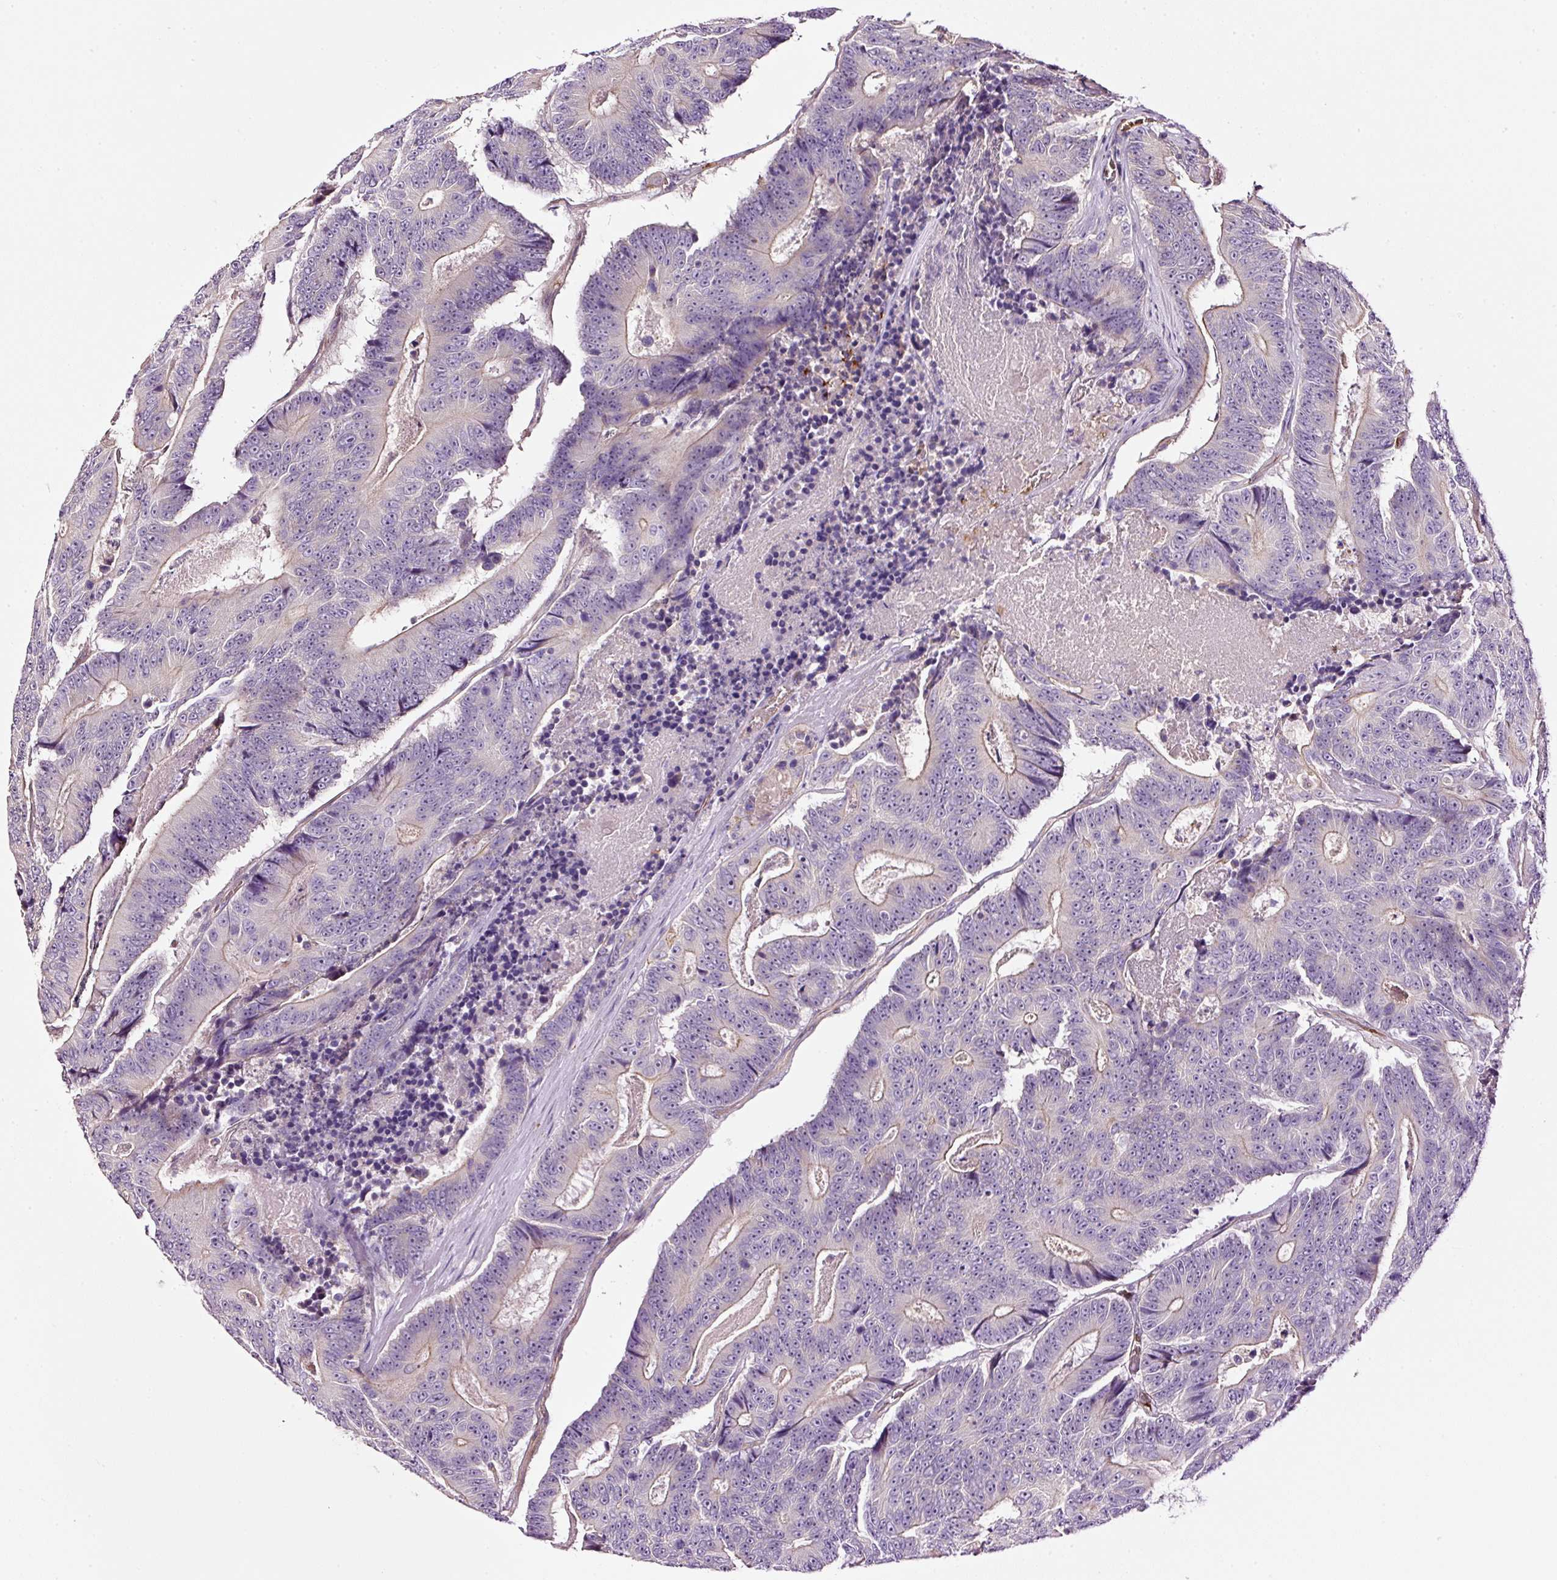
{"staining": {"intensity": "negative", "quantity": "none", "location": "none"}, "tissue": "colorectal cancer", "cell_type": "Tumor cells", "image_type": "cancer", "snomed": [{"axis": "morphology", "description": "Adenocarcinoma, NOS"}, {"axis": "topography", "description": "Colon"}], "caption": "IHC of human colorectal adenocarcinoma demonstrates no expression in tumor cells. (Immunohistochemistry, brightfield microscopy, high magnification).", "gene": "USHBP1", "patient": {"sex": "male", "age": 83}}